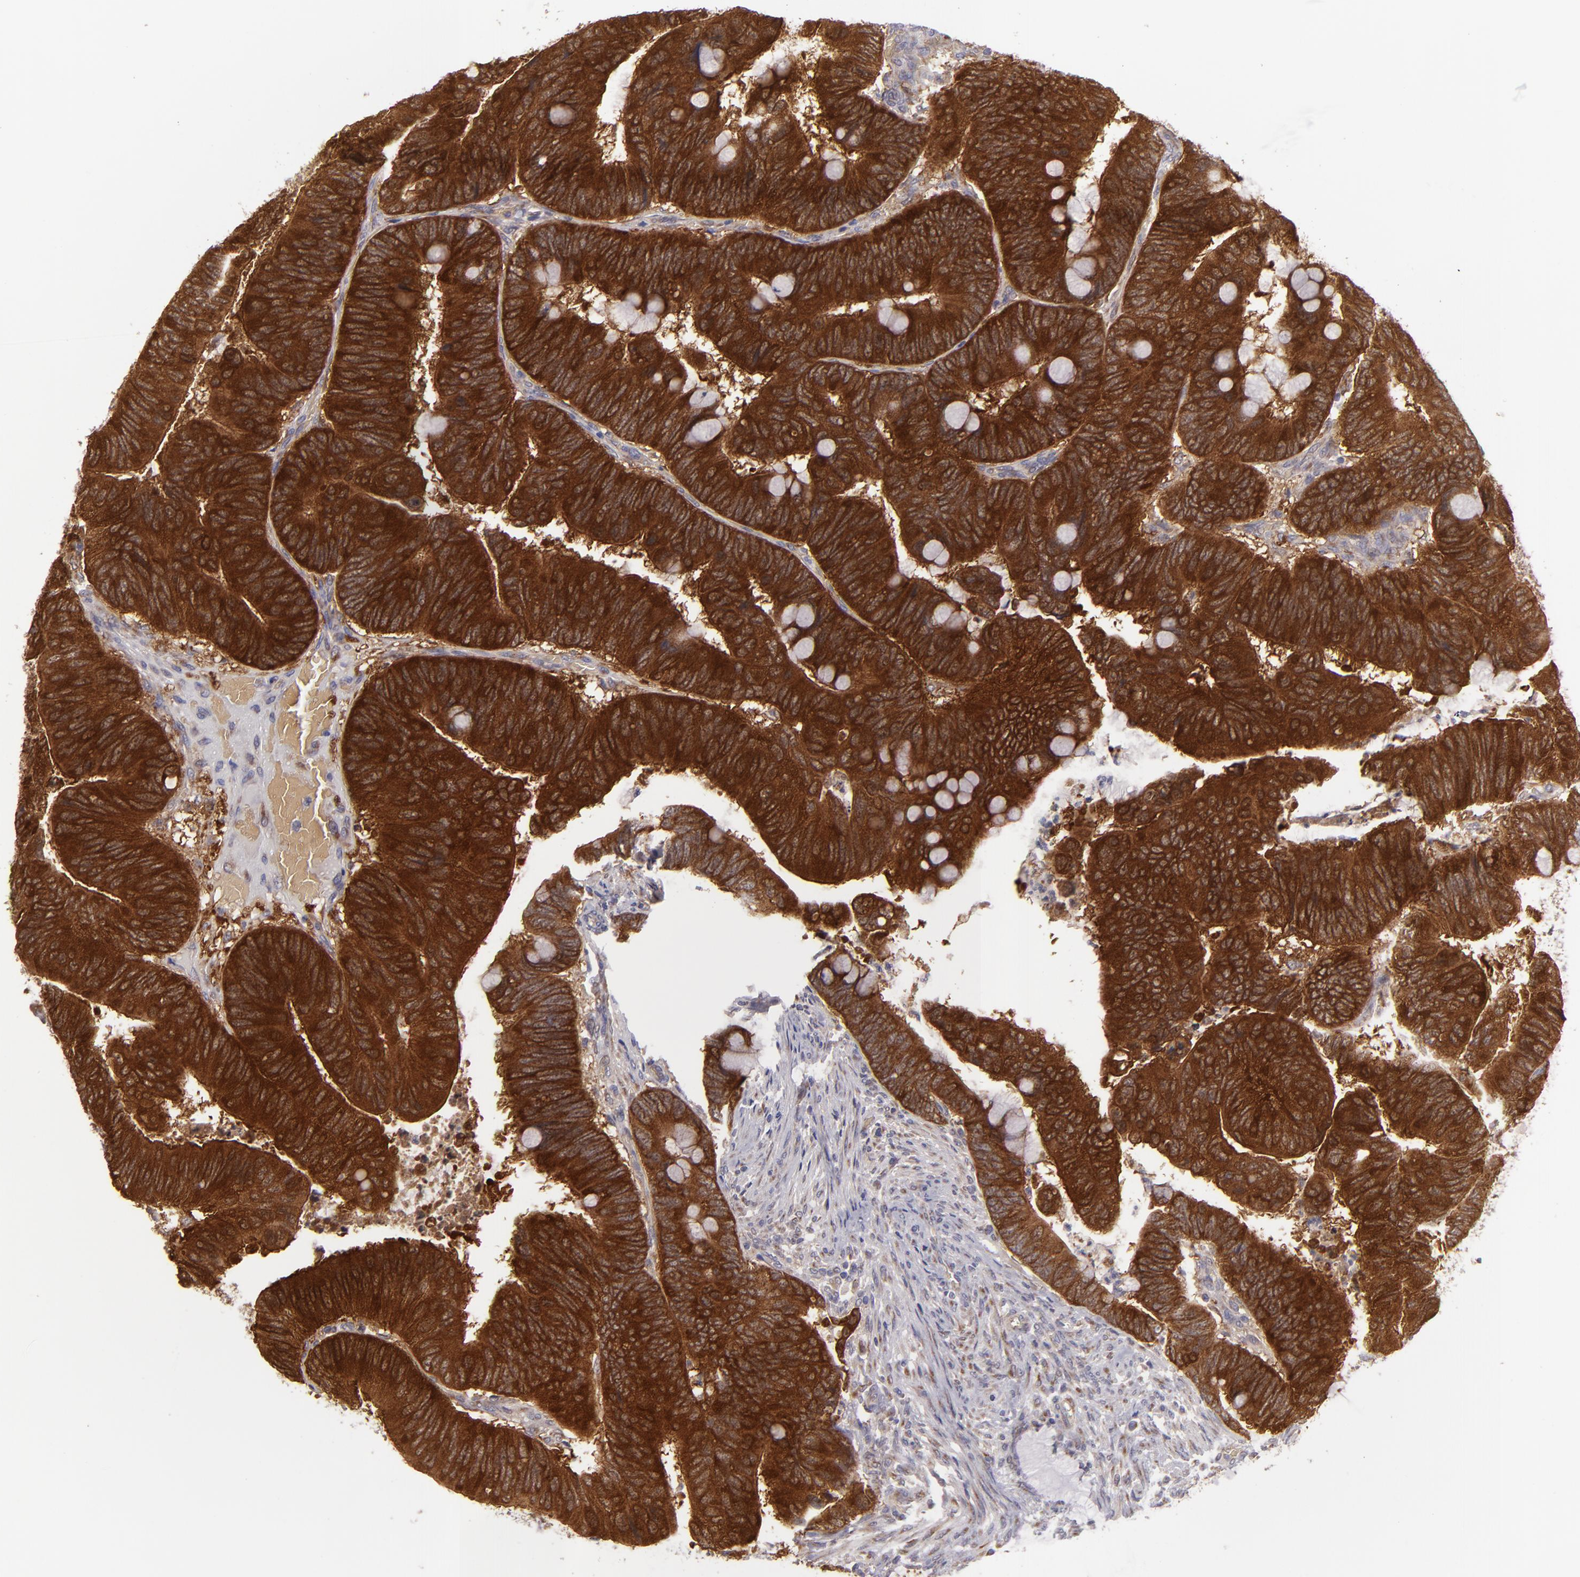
{"staining": {"intensity": "strong", "quantity": ">75%", "location": "cytoplasmic/membranous"}, "tissue": "colorectal cancer", "cell_type": "Tumor cells", "image_type": "cancer", "snomed": [{"axis": "morphology", "description": "Normal tissue, NOS"}, {"axis": "morphology", "description": "Adenocarcinoma, NOS"}, {"axis": "topography", "description": "Rectum"}], "caption": "Colorectal adenocarcinoma stained with a brown dye demonstrates strong cytoplasmic/membranous positive staining in about >75% of tumor cells.", "gene": "SH2D4A", "patient": {"sex": "male", "age": 92}}